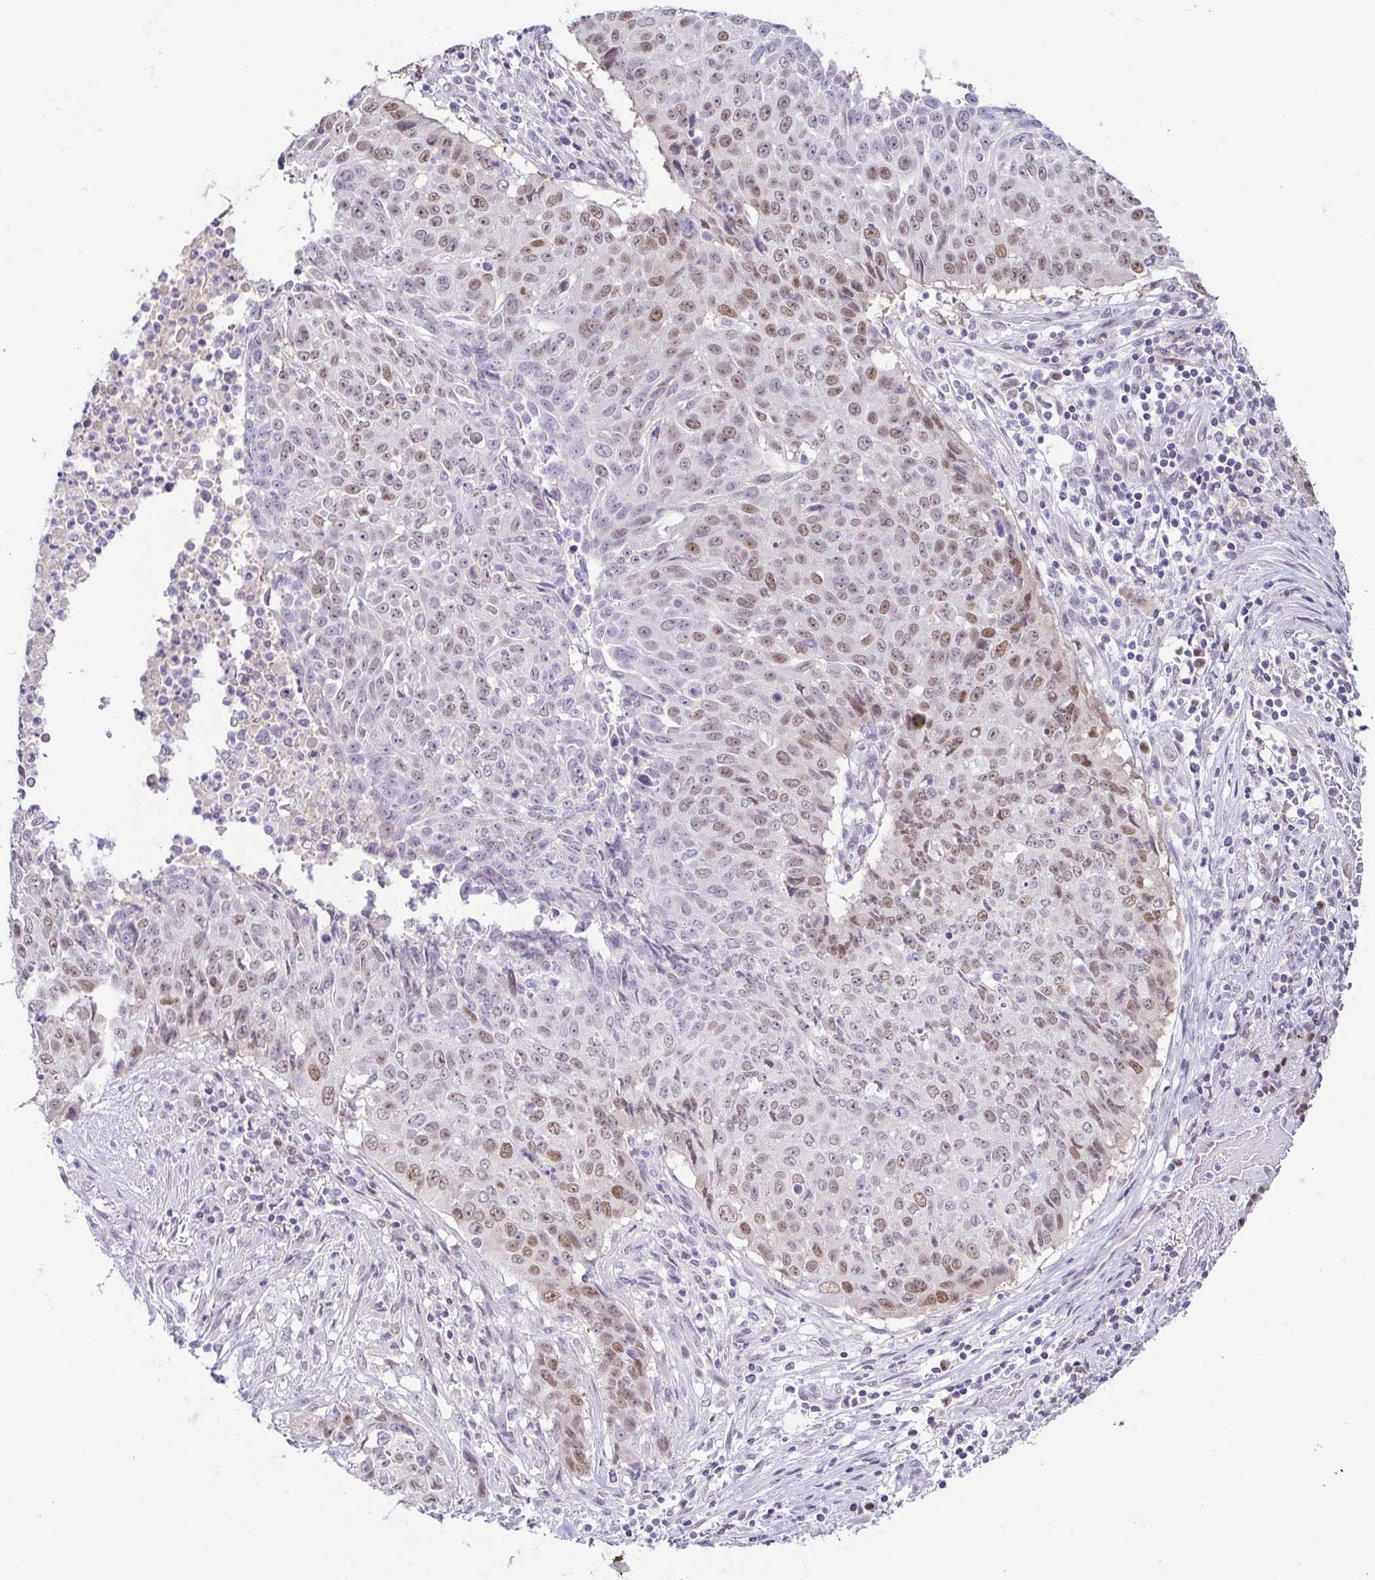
{"staining": {"intensity": "moderate", "quantity": "25%-75%", "location": "nuclear"}, "tissue": "lung cancer", "cell_type": "Tumor cells", "image_type": "cancer", "snomed": [{"axis": "morphology", "description": "Normal tissue, NOS"}, {"axis": "morphology", "description": "Squamous cell carcinoma, NOS"}, {"axis": "topography", "description": "Bronchus"}, {"axis": "topography", "description": "Lung"}], "caption": "An immunohistochemistry histopathology image of neoplastic tissue is shown. Protein staining in brown labels moderate nuclear positivity in lung cancer (squamous cell carcinoma) within tumor cells.", "gene": "TCF3", "patient": {"sex": "male", "age": 64}}